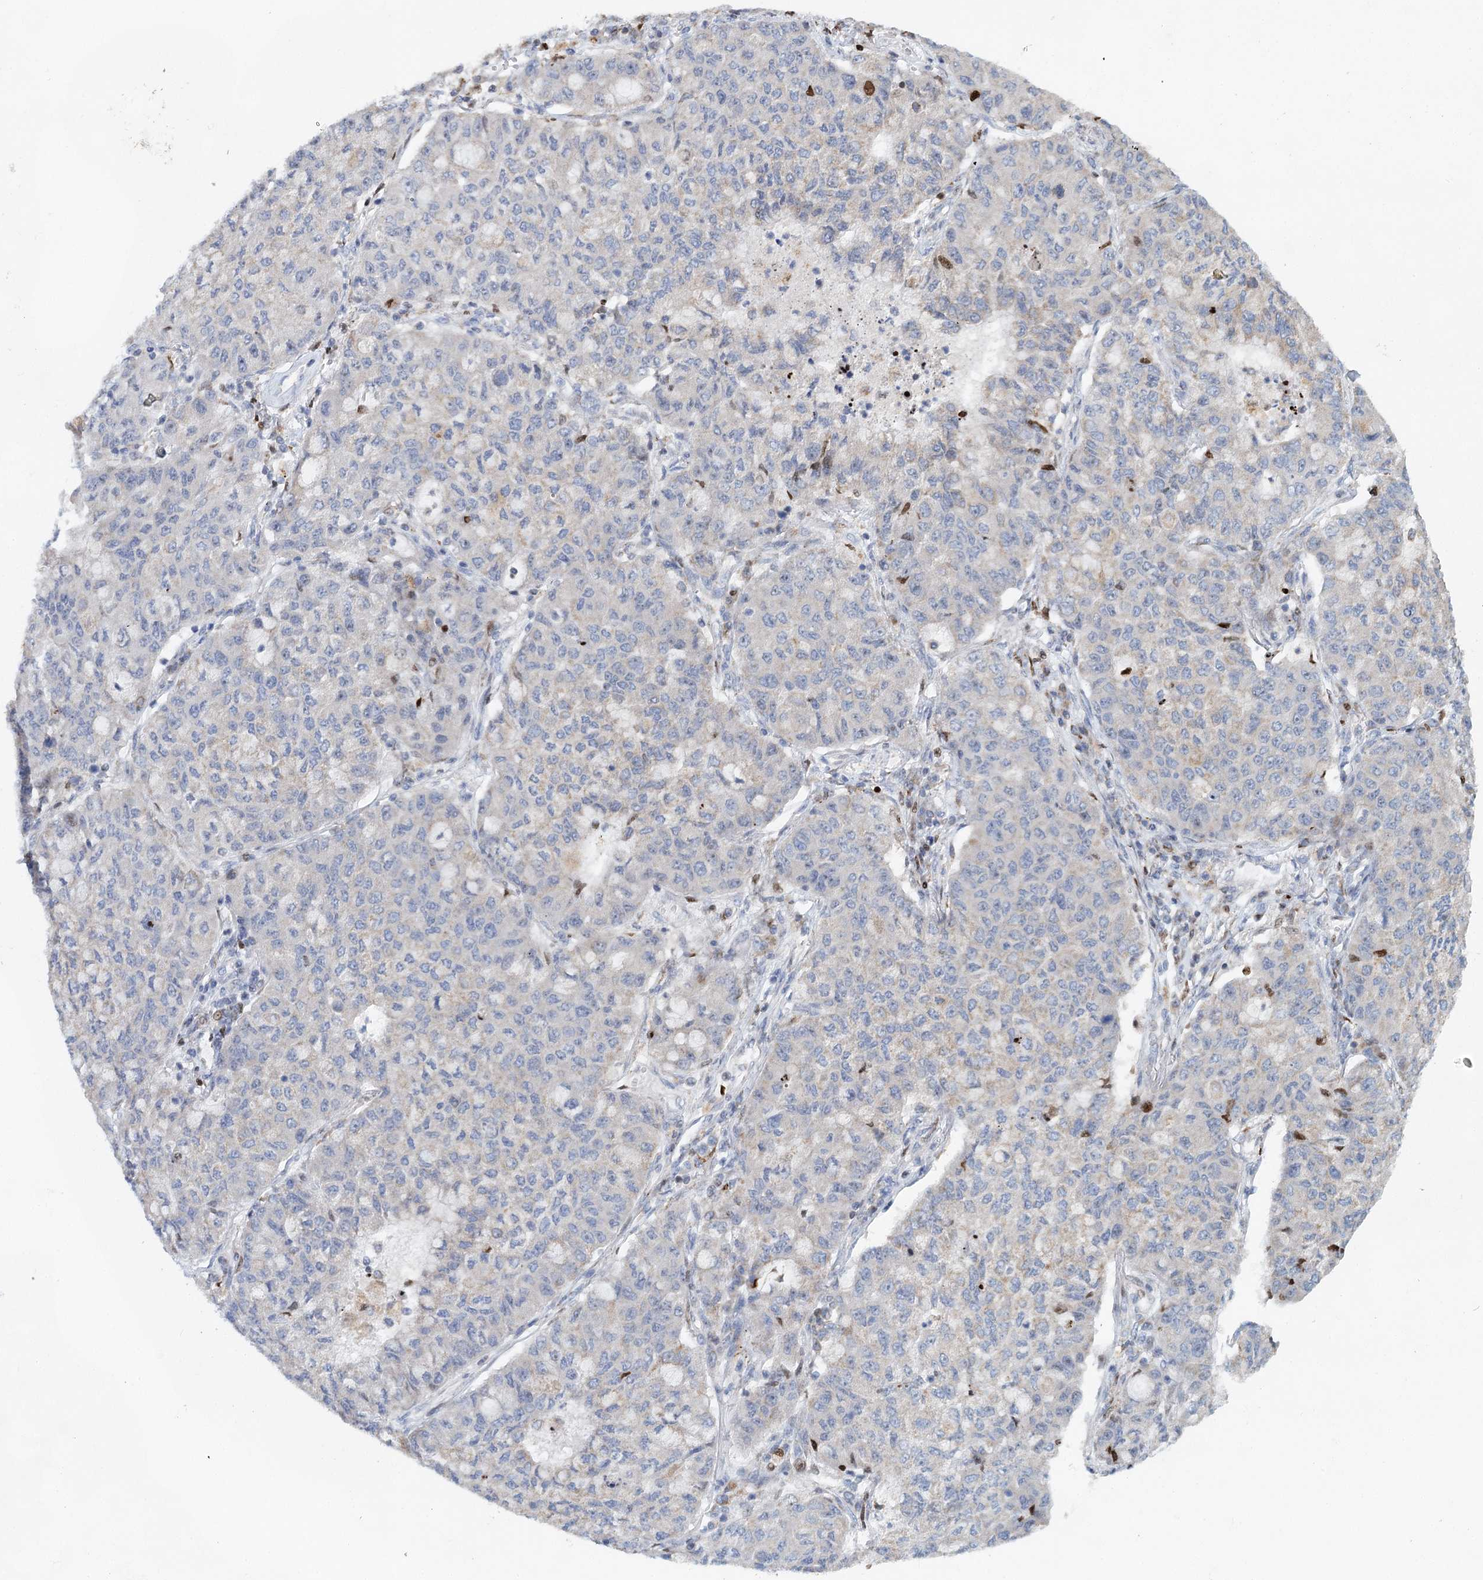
{"staining": {"intensity": "negative", "quantity": "none", "location": "none"}, "tissue": "lung cancer", "cell_type": "Tumor cells", "image_type": "cancer", "snomed": [{"axis": "morphology", "description": "Squamous cell carcinoma, NOS"}, {"axis": "topography", "description": "Lung"}], "caption": "Micrograph shows no significant protein staining in tumor cells of lung cancer (squamous cell carcinoma).", "gene": "XPO6", "patient": {"sex": "male", "age": 74}}